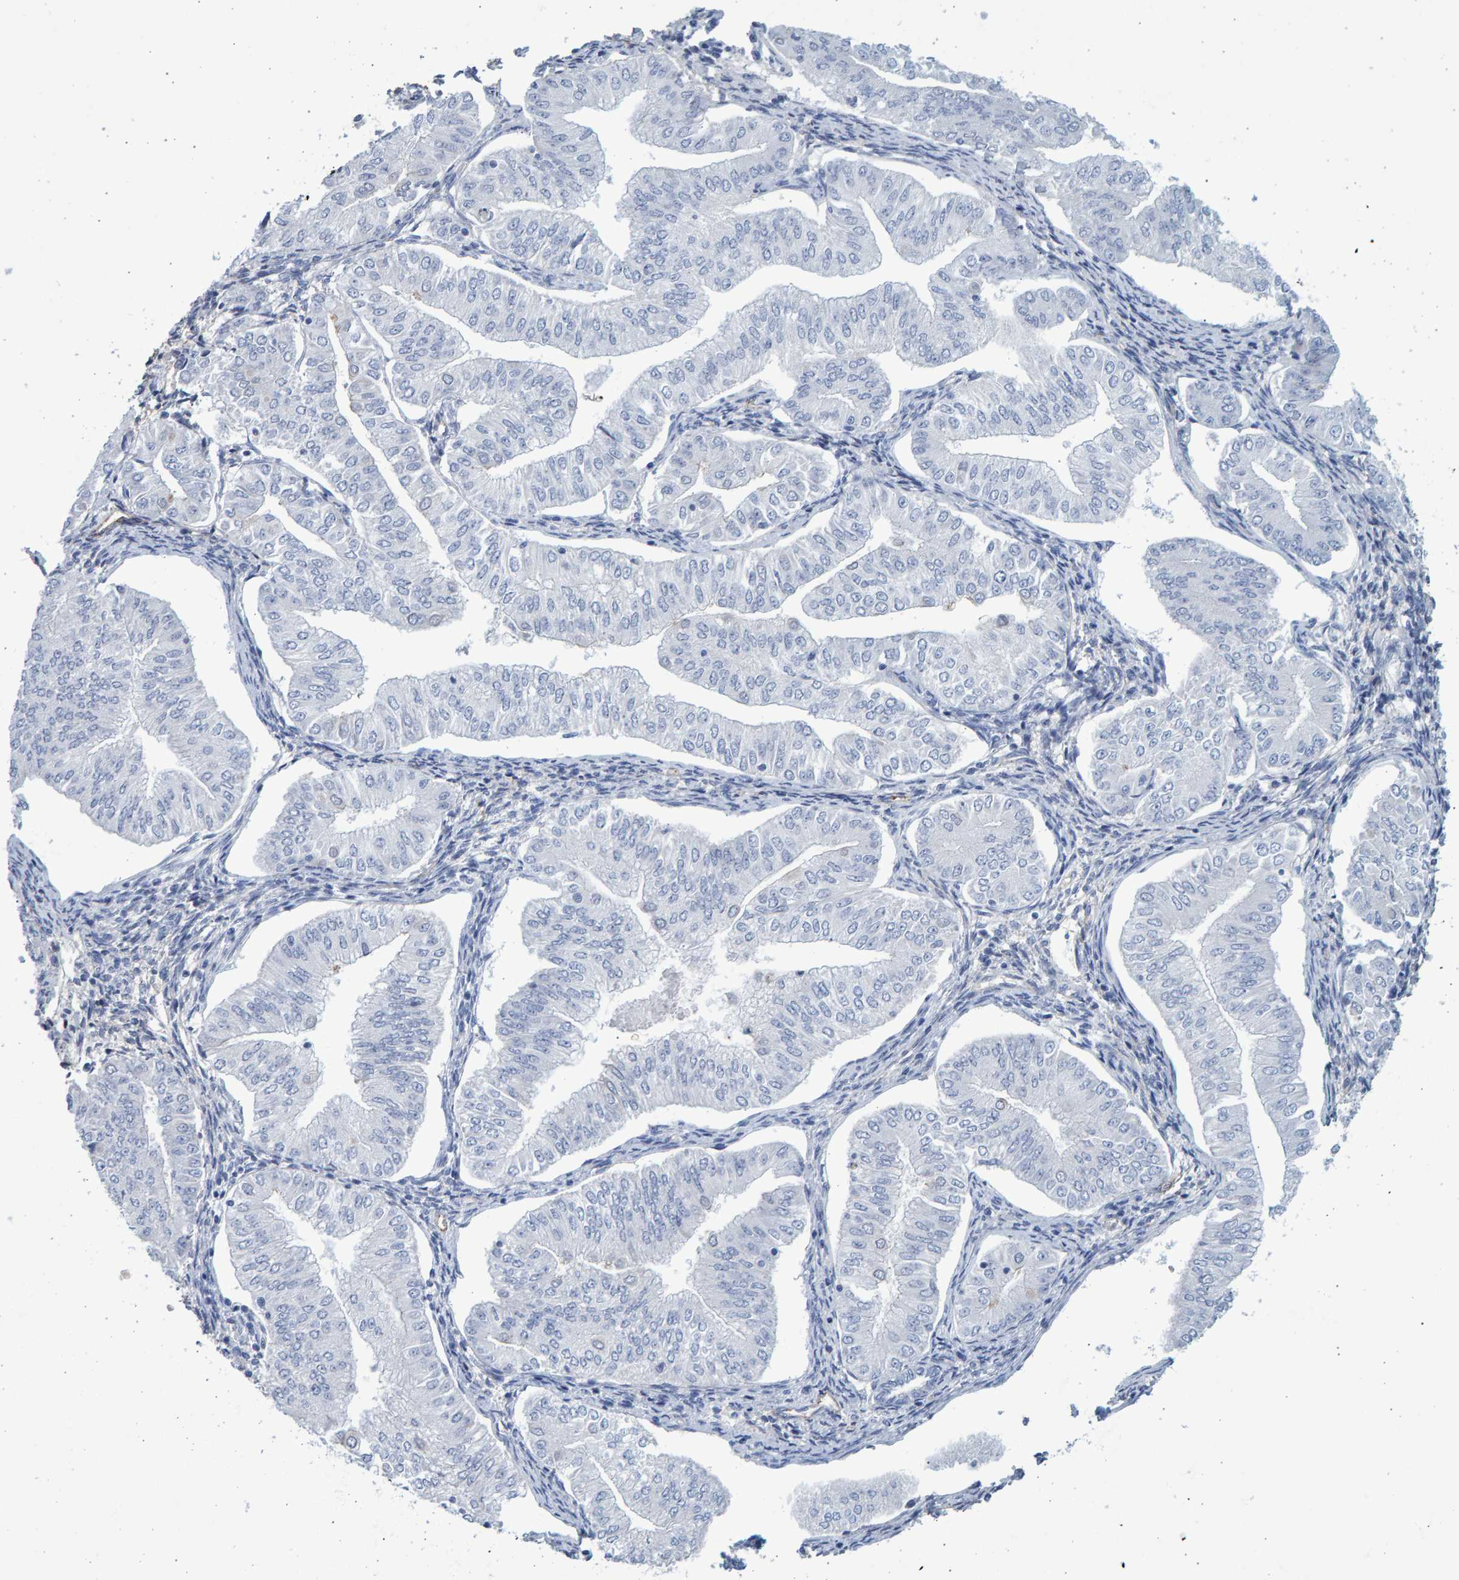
{"staining": {"intensity": "negative", "quantity": "none", "location": "none"}, "tissue": "endometrial cancer", "cell_type": "Tumor cells", "image_type": "cancer", "snomed": [{"axis": "morphology", "description": "Normal tissue, NOS"}, {"axis": "morphology", "description": "Adenocarcinoma, NOS"}, {"axis": "topography", "description": "Endometrium"}], "caption": "Human endometrial adenocarcinoma stained for a protein using IHC shows no expression in tumor cells.", "gene": "SLC34A3", "patient": {"sex": "female", "age": 53}}